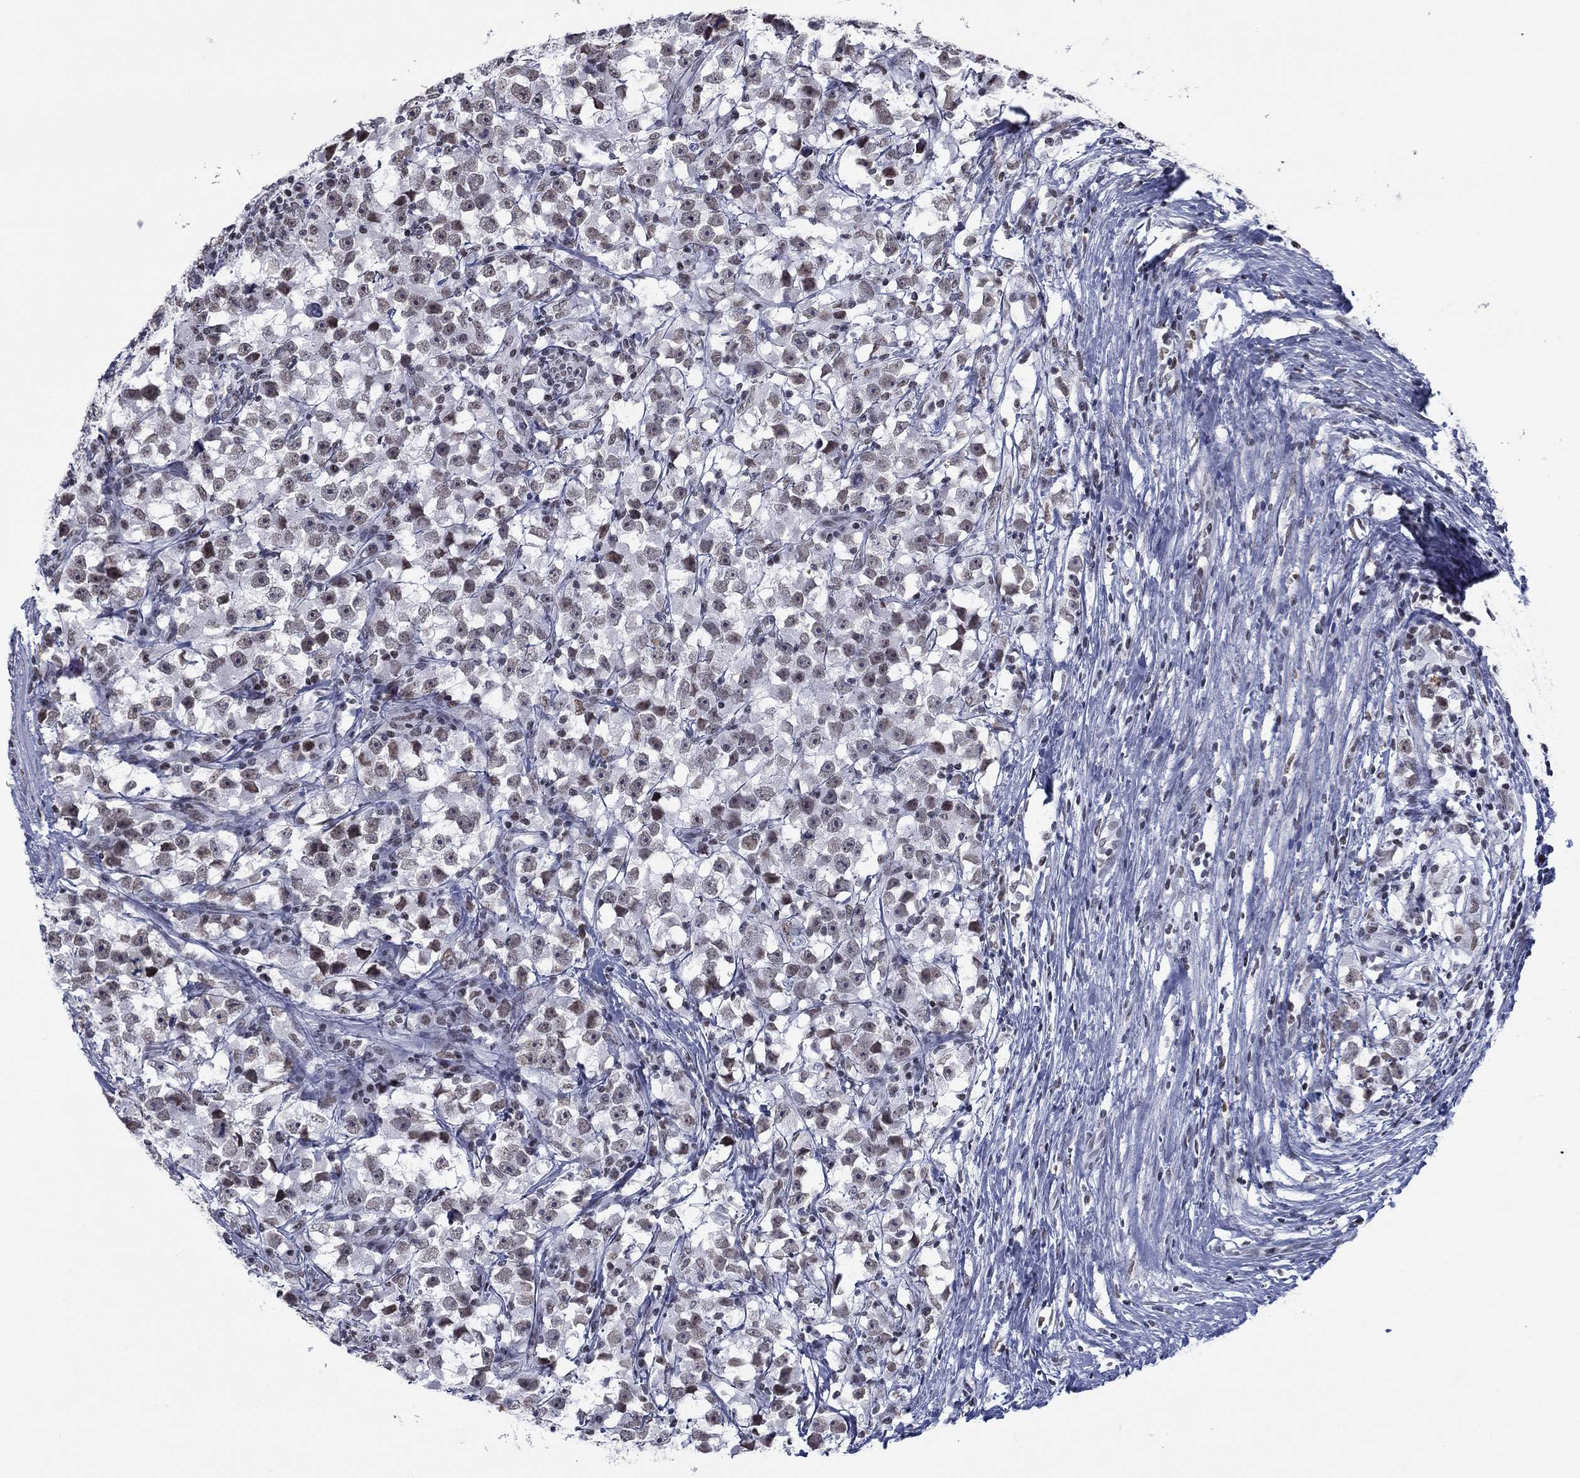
{"staining": {"intensity": "moderate", "quantity": "<25%", "location": "nuclear"}, "tissue": "testis cancer", "cell_type": "Tumor cells", "image_type": "cancer", "snomed": [{"axis": "morphology", "description": "Seminoma, NOS"}, {"axis": "topography", "description": "Testis"}], "caption": "DAB immunohistochemical staining of human testis cancer (seminoma) demonstrates moderate nuclear protein expression in approximately <25% of tumor cells.", "gene": "NPAS3", "patient": {"sex": "male", "age": 33}}